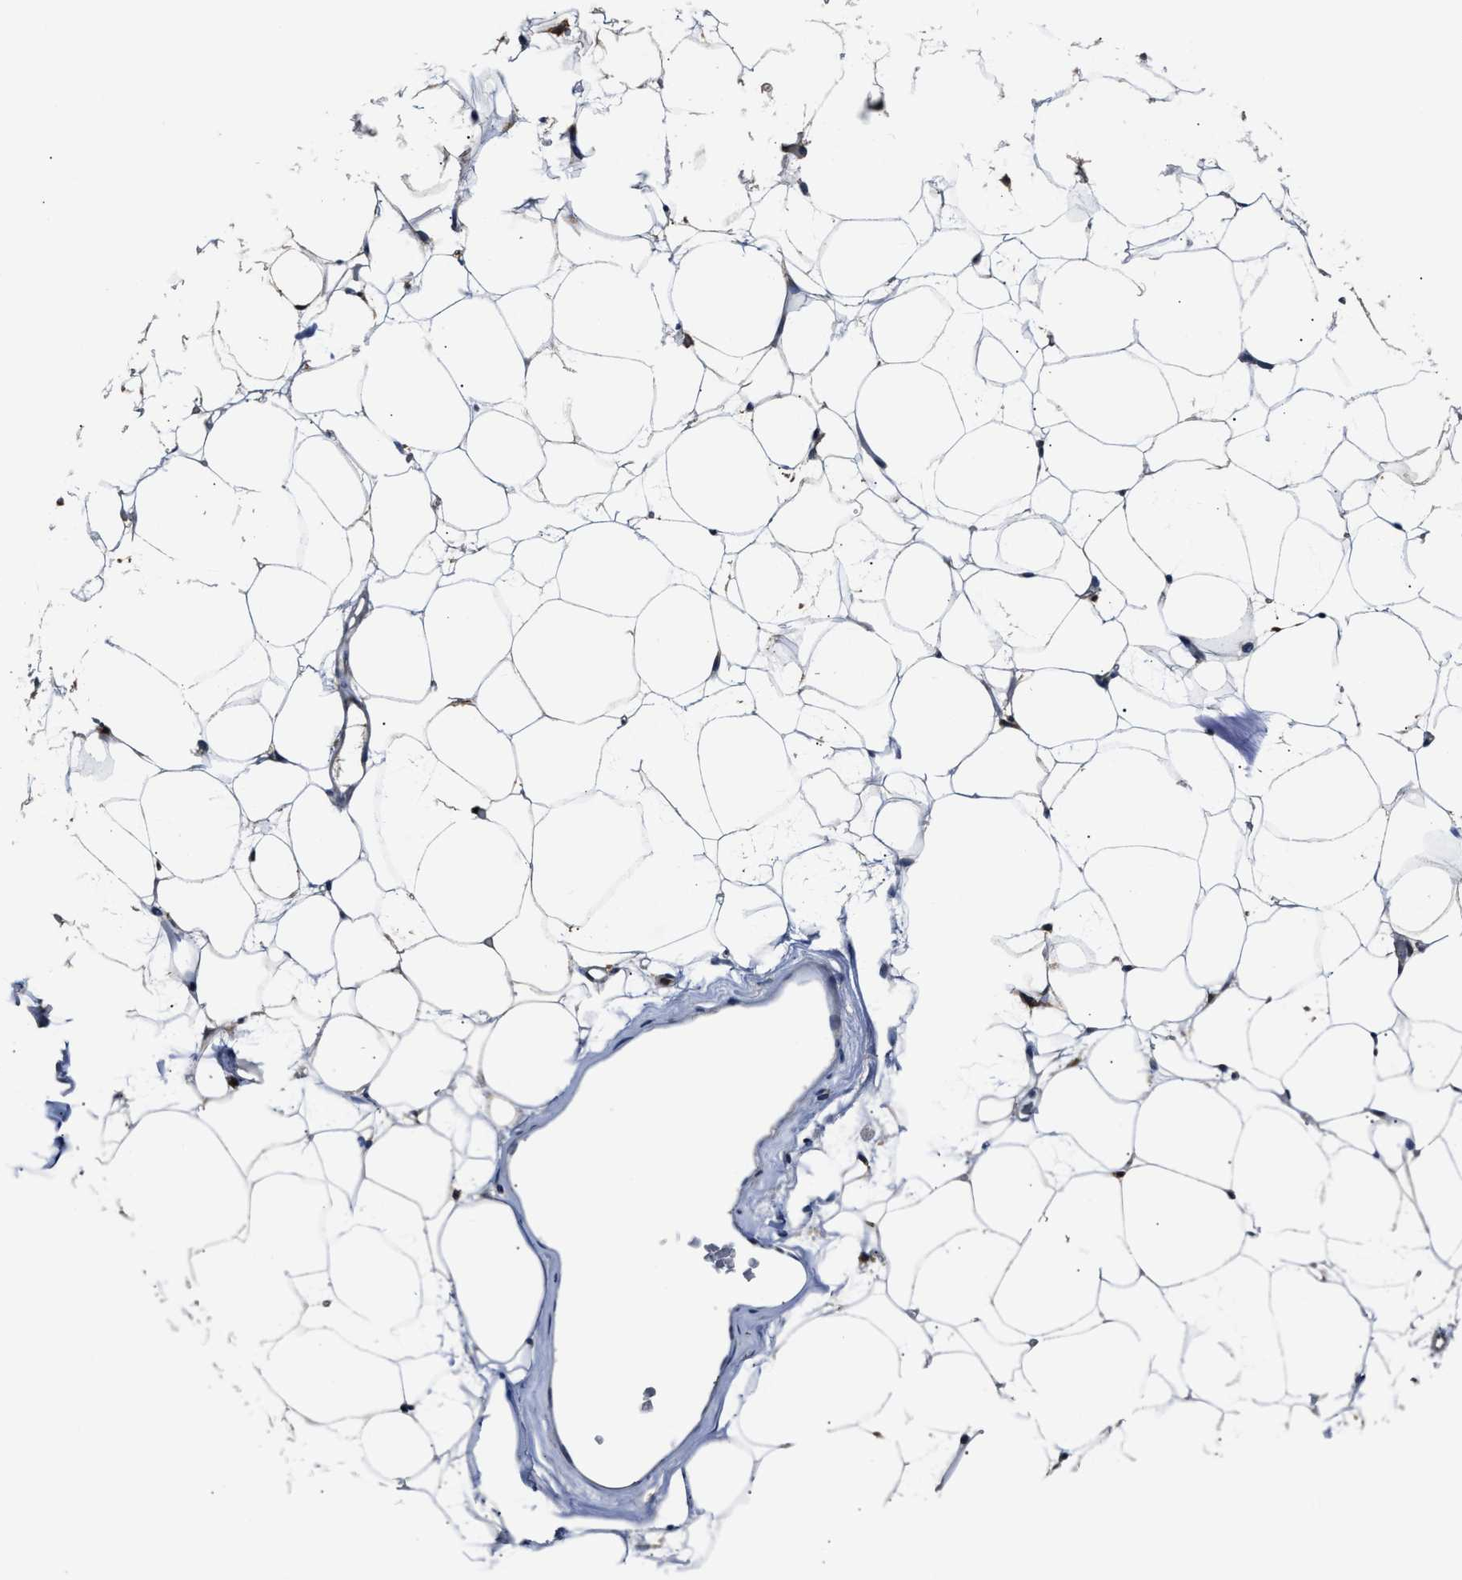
{"staining": {"intensity": "negative", "quantity": "none", "location": "none"}, "tissue": "adipose tissue", "cell_type": "Adipocytes", "image_type": "normal", "snomed": [{"axis": "morphology", "description": "Normal tissue, NOS"}, {"axis": "topography", "description": "Breast"}, {"axis": "topography", "description": "Soft tissue"}], "caption": "Immunohistochemistry image of normal human adipose tissue stained for a protein (brown), which exhibits no staining in adipocytes.", "gene": "GSTP1", "patient": {"sex": "female", "age": 75}}